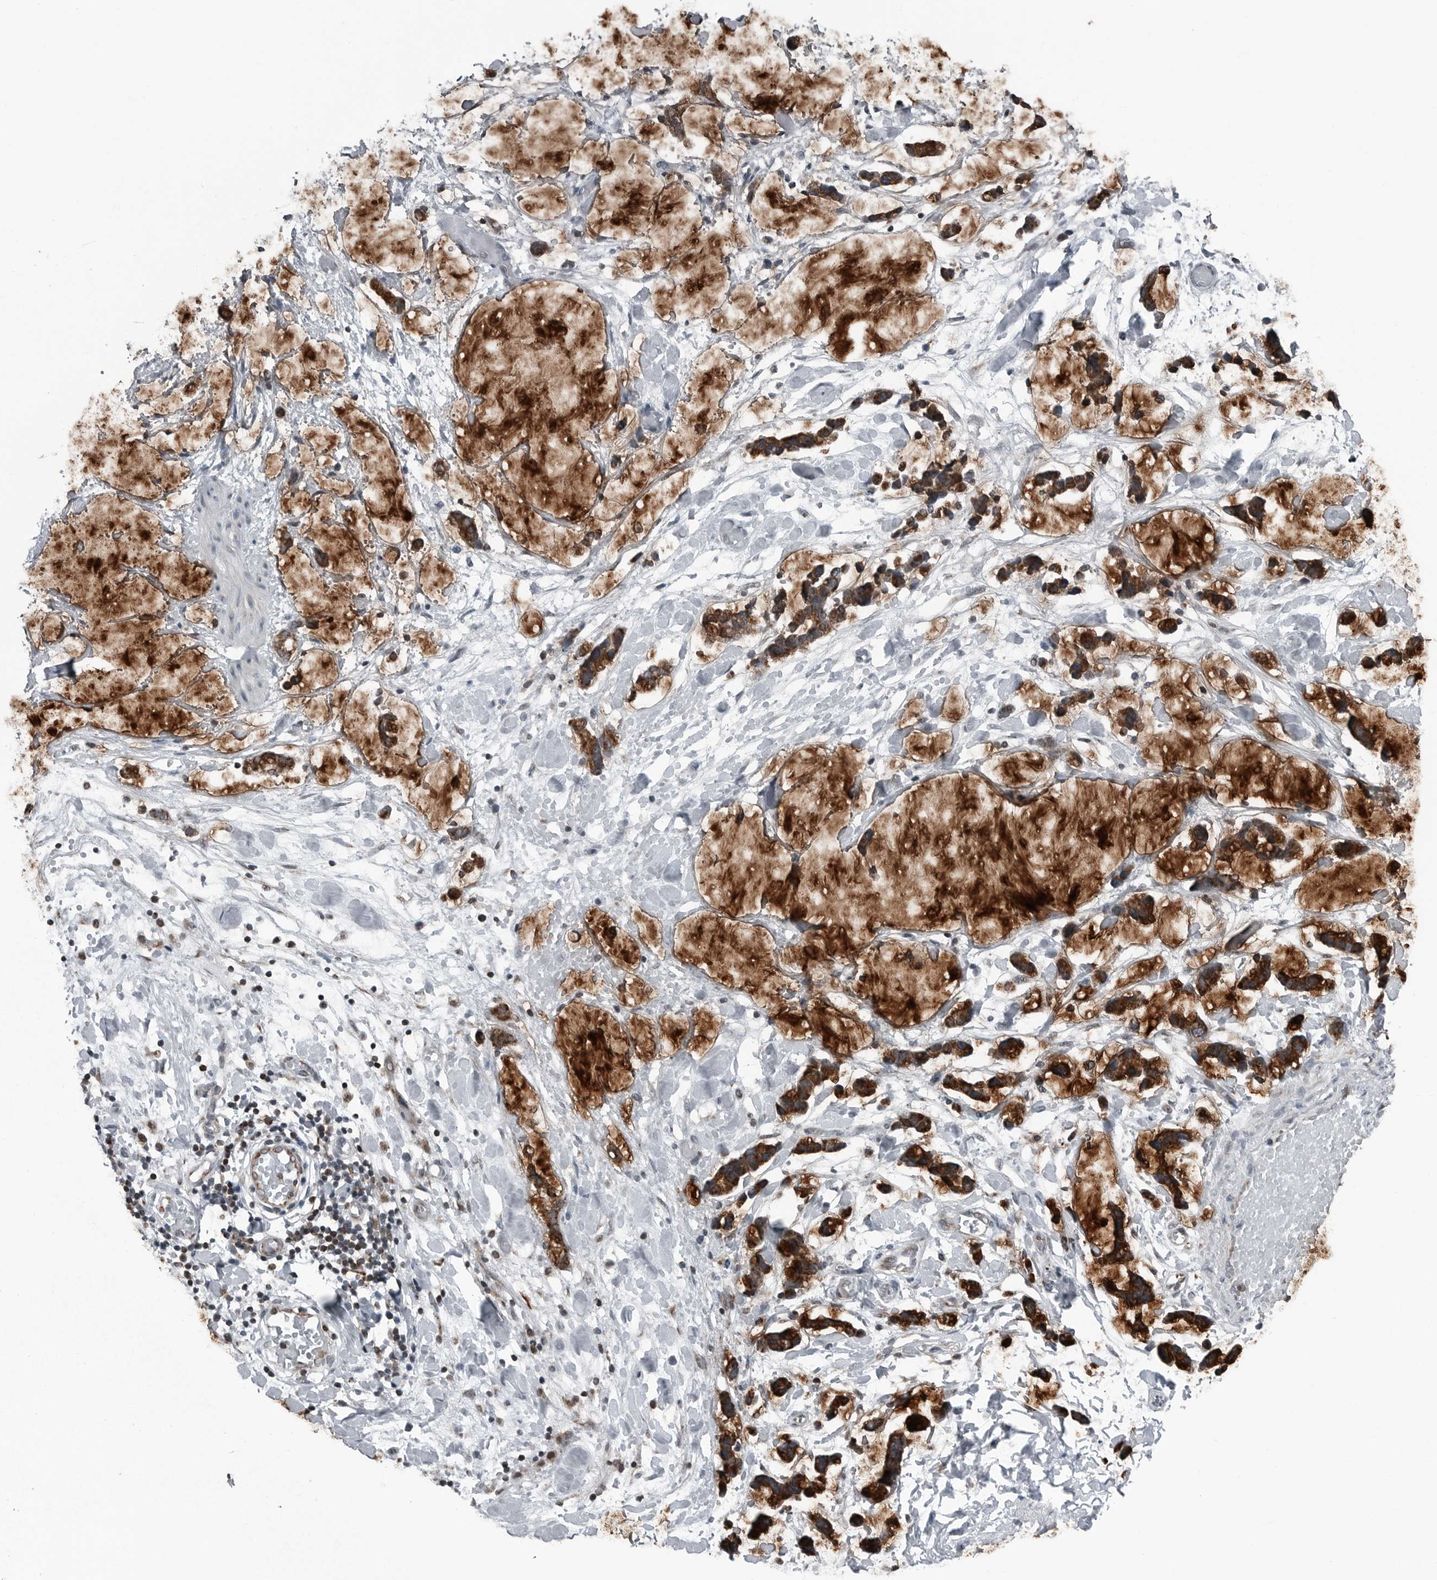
{"staining": {"intensity": "negative", "quantity": "none", "location": "none"}, "tissue": "adipose tissue", "cell_type": "Adipocytes", "image_type": "normal", "snomed": [{"axis": "morphology", "description": "Normal tissue, NOS"}, {"axis": "morphology", "description": "Adenocarcinoma, NOS"}, {"axis": "topography", "description": "Colon"}, {"axis": "topography", "description": "Peripheral nerve tissue"}], "caption": "Protein analysis of unremarkable adipose tissue reveals no significant positivity in adipocytes. (IHC, brightfield microscopy, high magnification).", "gene": "GAK", "patient": {"sex": "male", "age": 14}}